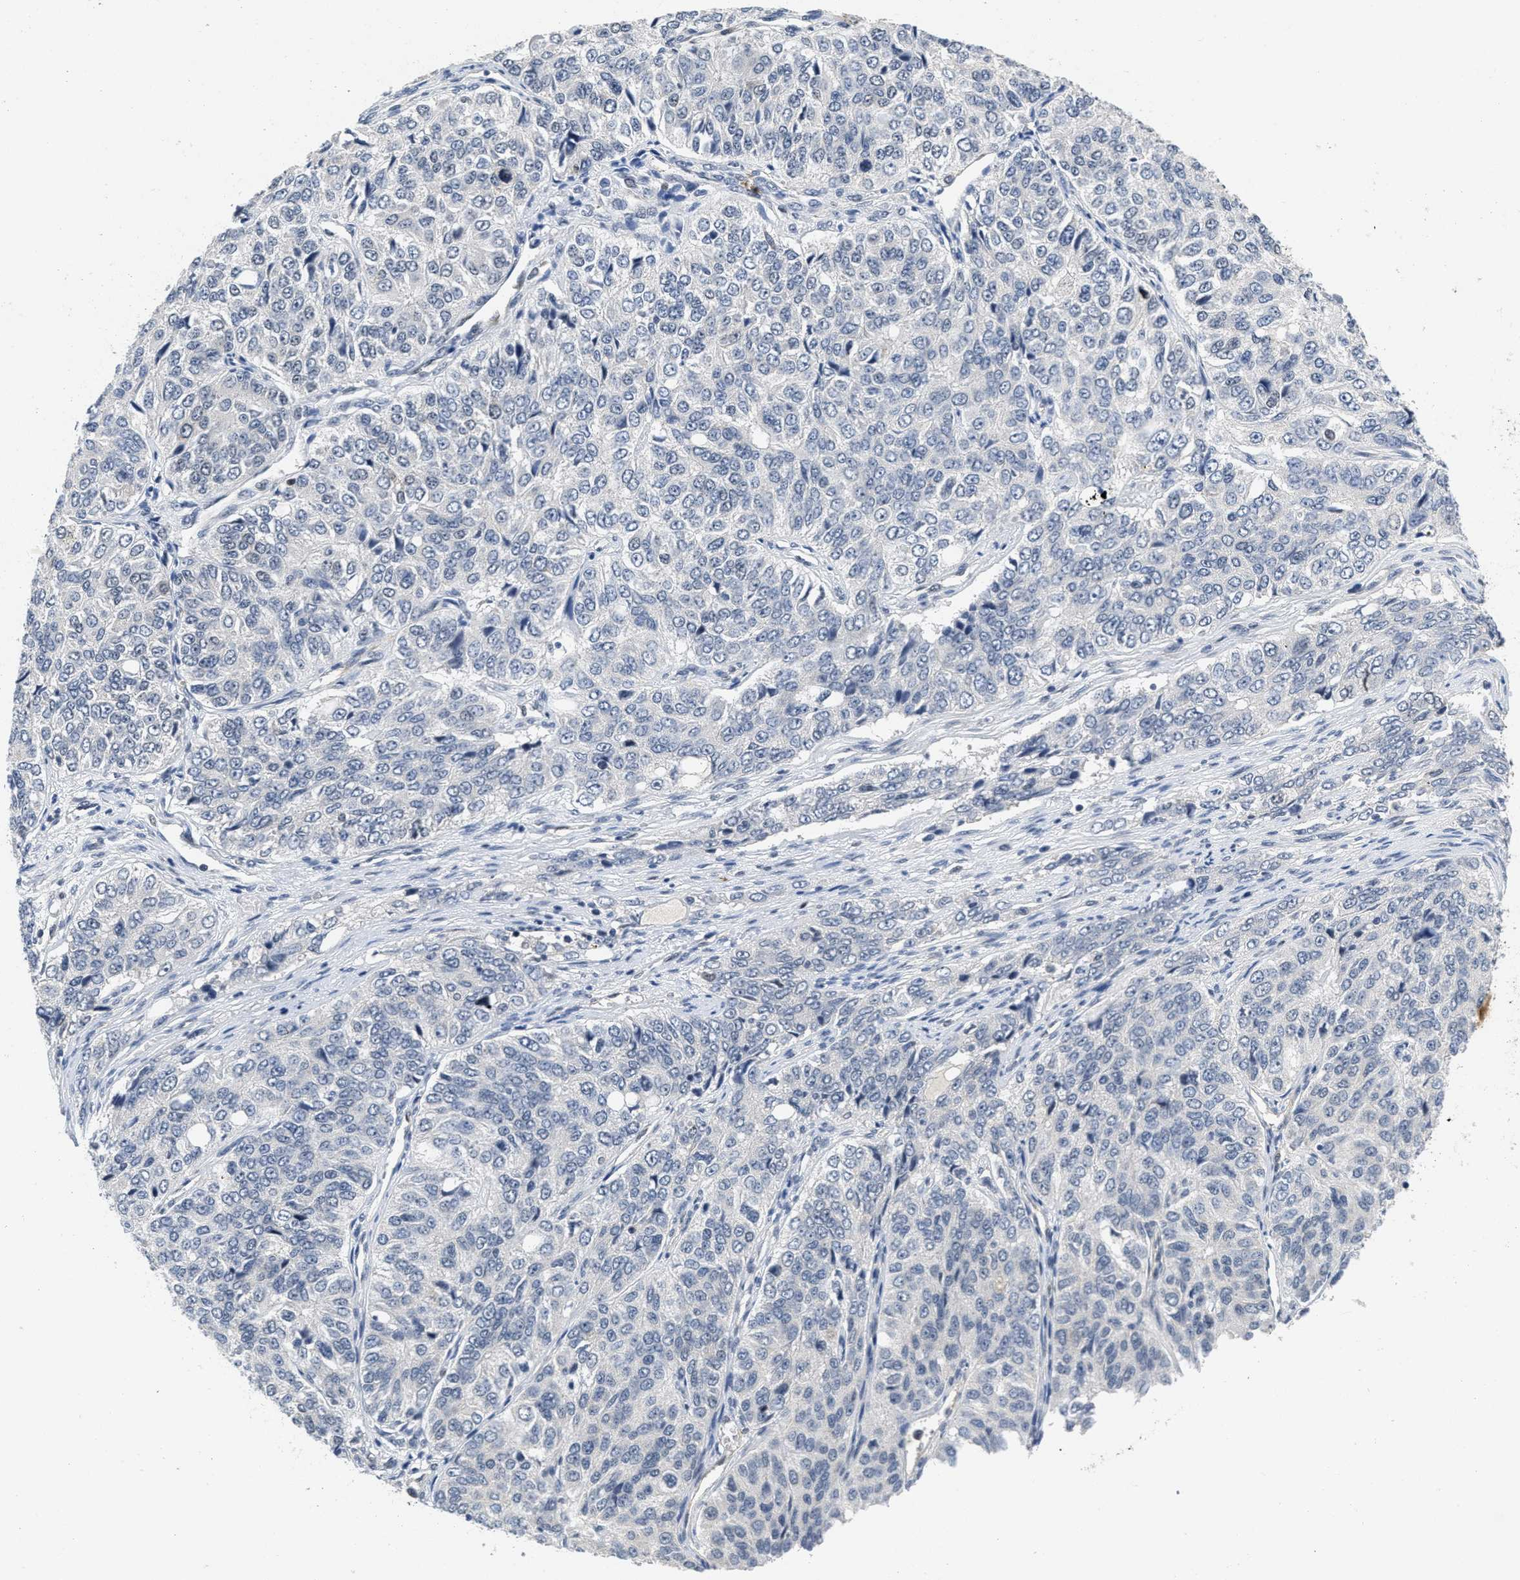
{"staining": {"intensity": "negative", "quantity": "none", "location": "none"}, "tissue": "ovarian cancer", "cell_type": "Tumor cells", "image_type": "cancer", "snomed": [{"axis": "morphology", "description": "Carcinoma, endometroid"}, {"axis": "topography", "description": "Ovary"}], "caption": "Immunohistochemistry micrograph of neoplastic tissue: ovarian endometroid carcinoma stained with DAB reveals no significant protein positivity in tumor cells.", "gene": "HIF1A", "patient": {"sex": "female", "age": 51}}